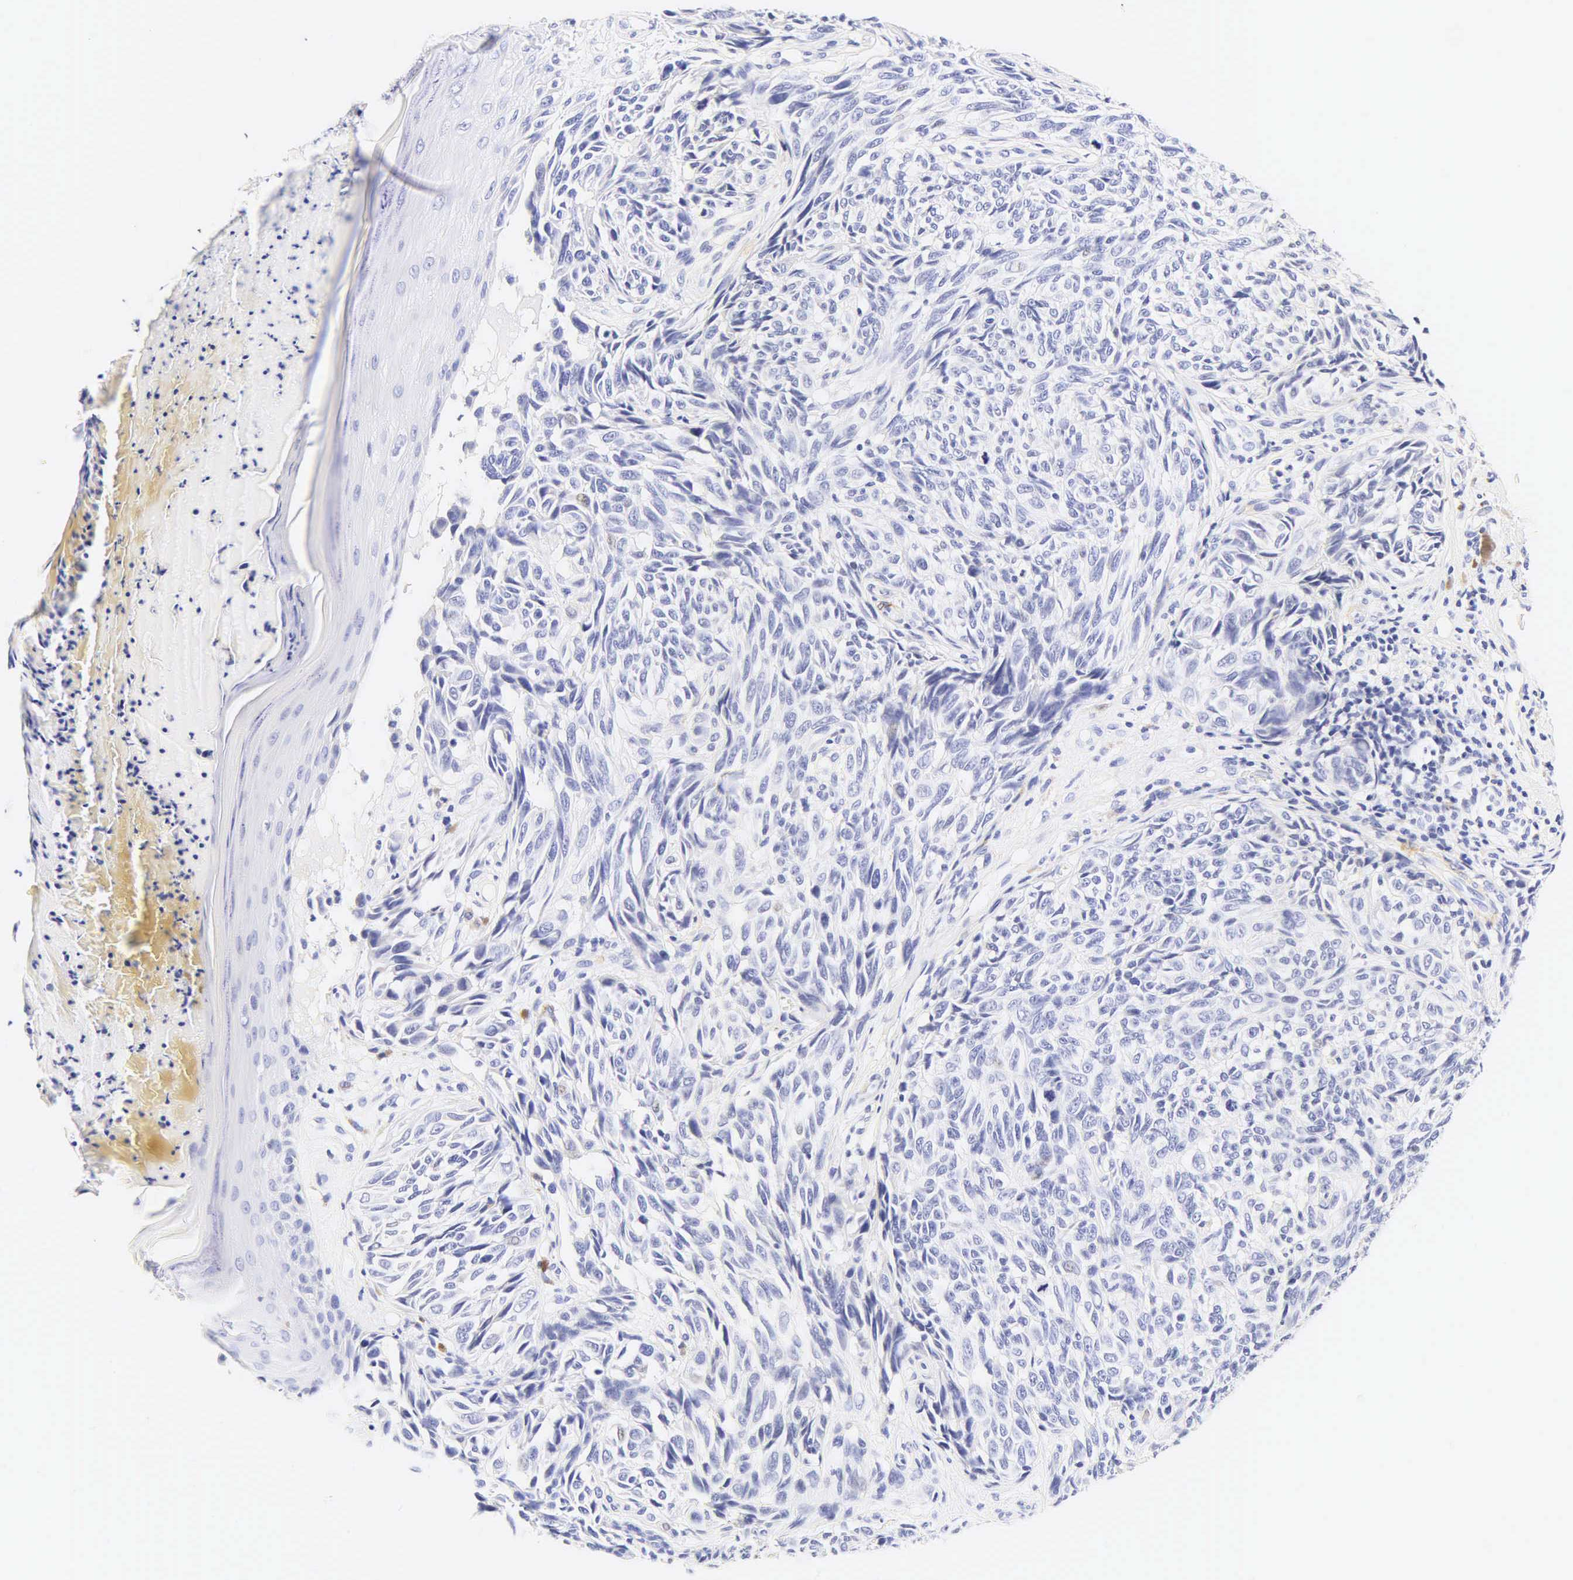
{"staining": {"intensity": "negative", "quantity": "none", "location": "none"}, "tissue": "melanoma", "cell_type": "Tumor cells", "image_type": "cancer", "snomed": [{"axis": "morphology", "description": "Malignant melanoma, NOS"}, {"axis": "topography", "description": "Skin"}], "caption": "This is an IHC image of human melanoma. There is no staining in tumor cells.", "gene": "CALD1", "patient": {"sex": "male", "age": 67}}